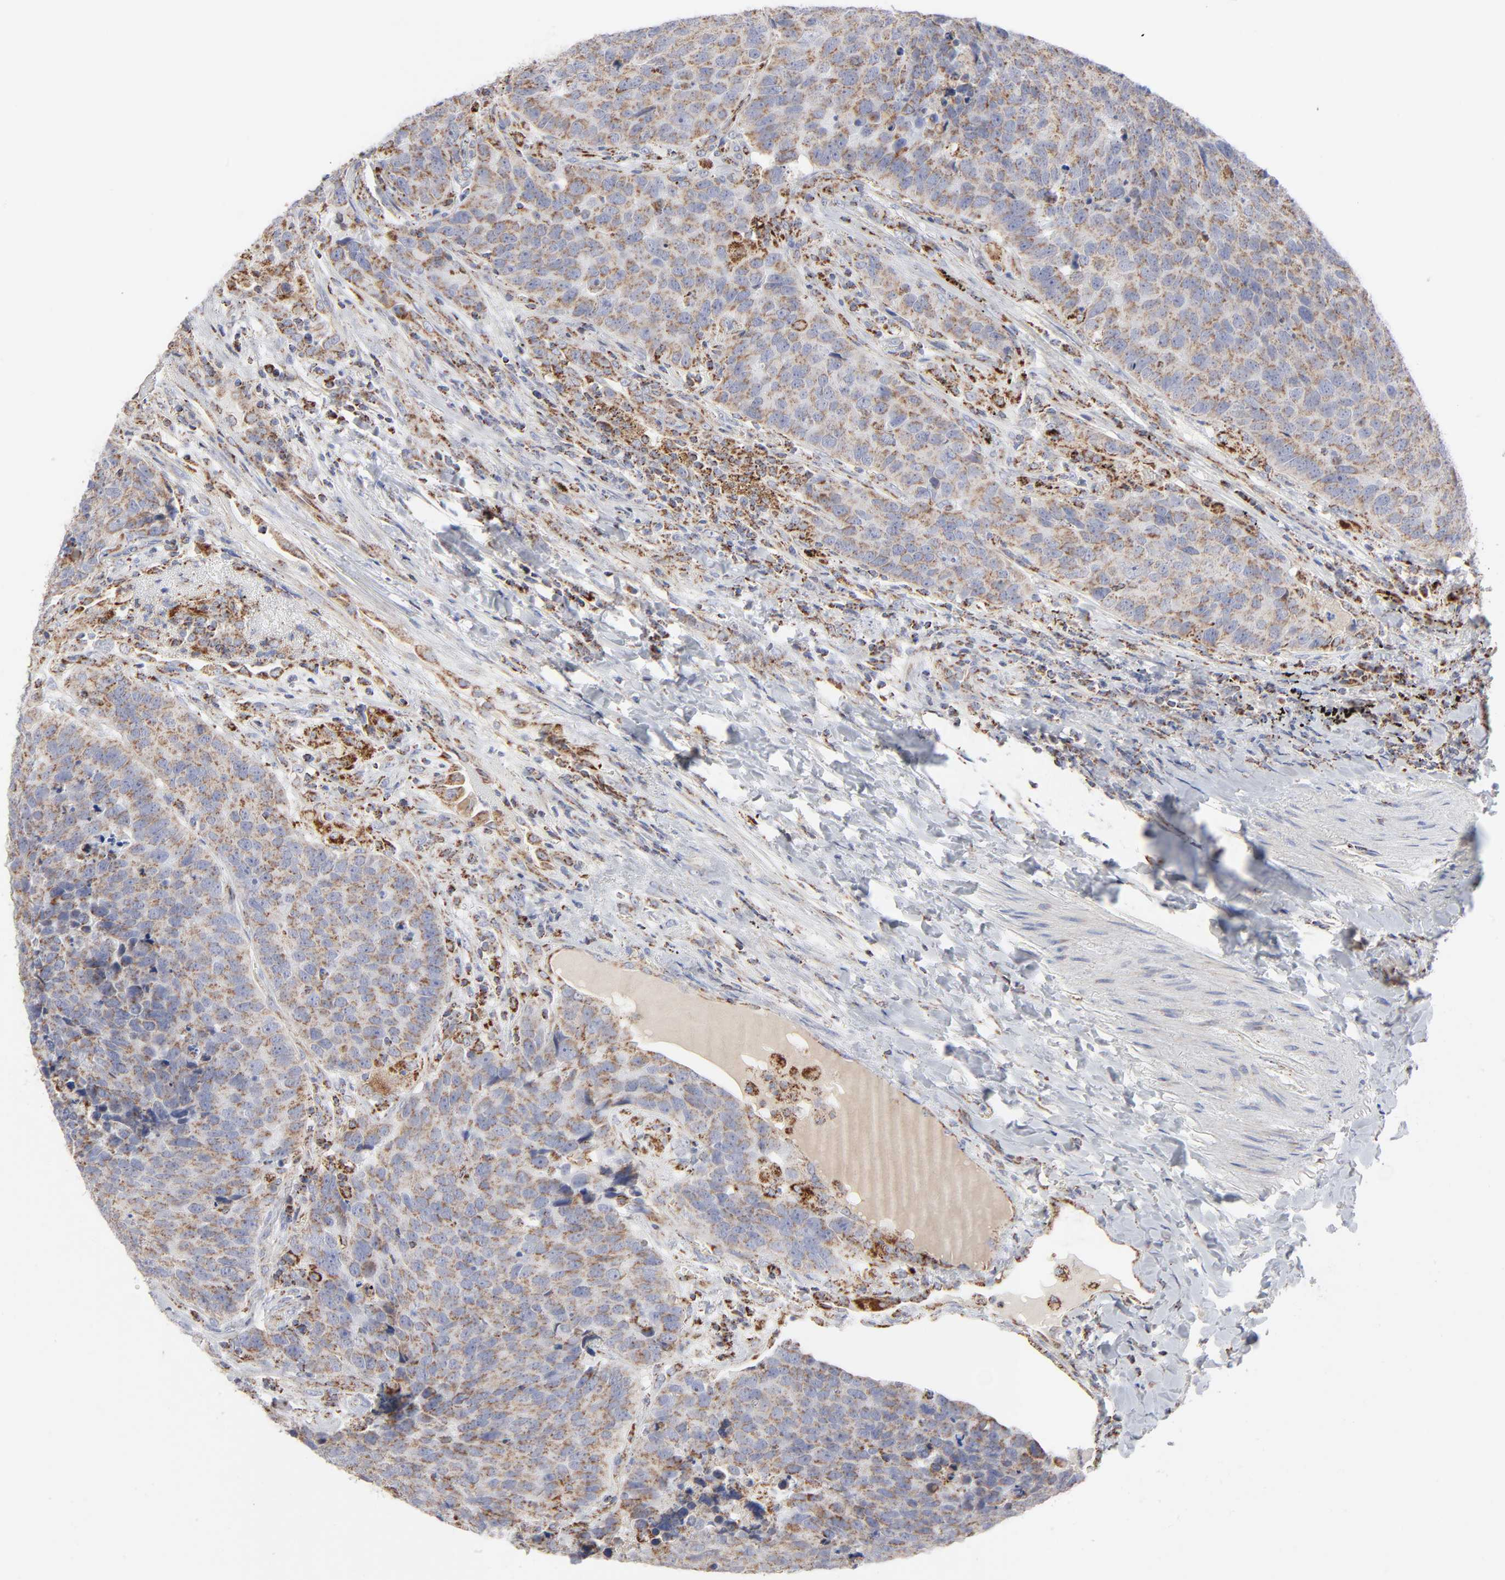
{"staining": {"intensity": "moderate", "quantity": ">75%", "location": "cytoplasmic/membranous"}, "tissue": "carcinoid", "cell_type": "Tumor cells", "image_type": "cancer", "snomed": [{"axis": "morphology", "description": "Carcinoid, malignant, NOS"}, {"axis": "topography", "description": "Lung"}], "caption": "Approximately >75% of tumor cells in human carcinoid reveal moderate cytoplasmic/membranous protein staining as visualized by brown immunohistochemical staining.", "gene": "ASB3", "patient": {"sex": "male", "age": 60}}